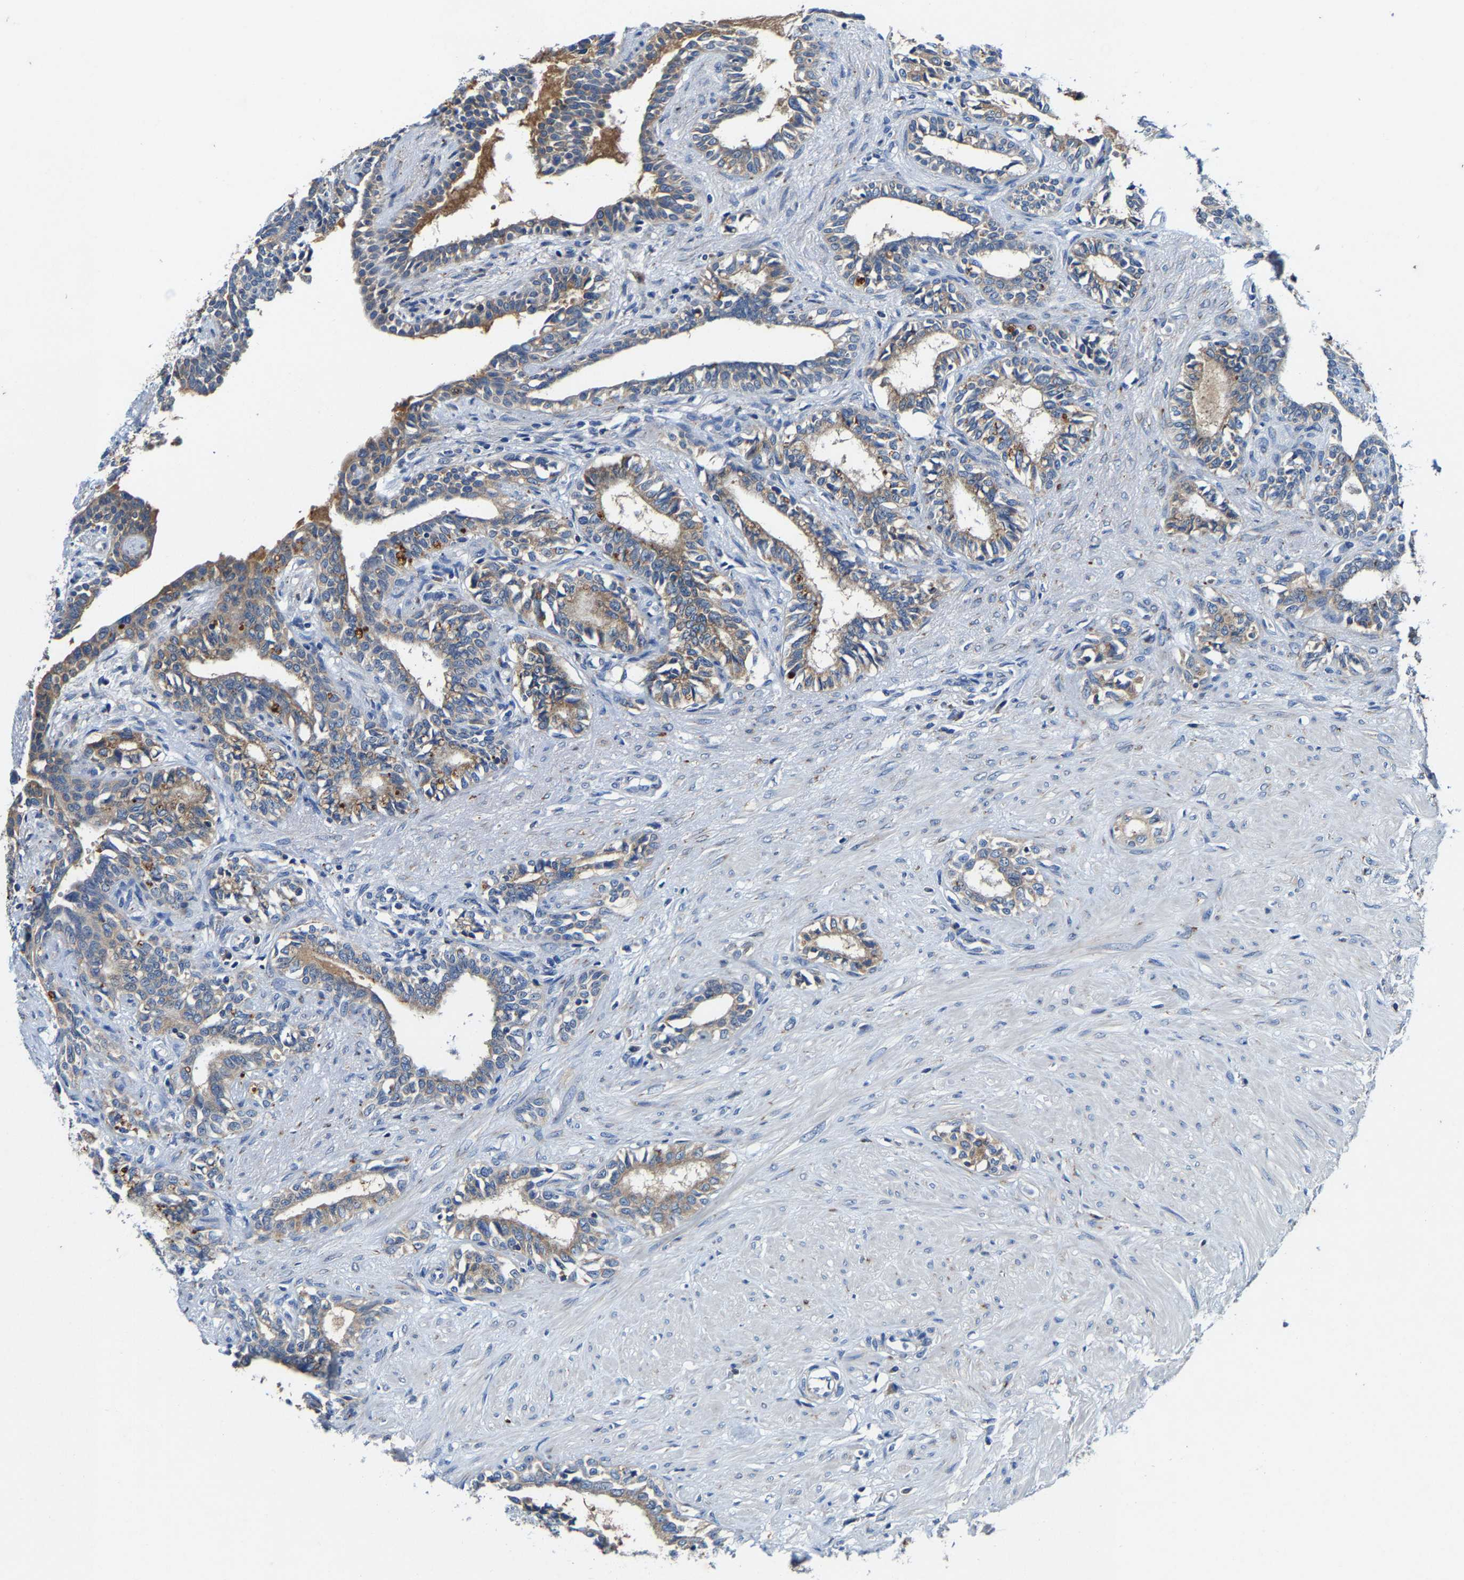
{"staining": {"intensity": "moderate", "quantity": "25%-75%", "location": "cytoplasmic/membranous"}, "tissue": "seminal vesicle", "cell_type": "Glandular cells", "image_type": "normal", "snomed": [{"axis": "morphology", "description": "Normal tissue, NOS"}, {"axis": "morphology", "description": "Adenocarcinoma, High grade"}, {"axis": "topography", "description": "Prostate"}, {"axis": "topography", "description": "Seminal veicle"}], "caption": "IHC of benign human seminal vesicle exhibits medium levels of moderate cytoplasmic/membranous expression in about 25%-75% of glandular cells. (Stains: DAB (3,3'-diaminobenzidine) in brown, nuclei in blue, Microscopy: brightfield microscopy at high magnification).", "gene": "SLC25A25", "patient": {"sex": "male", "age": 55}}